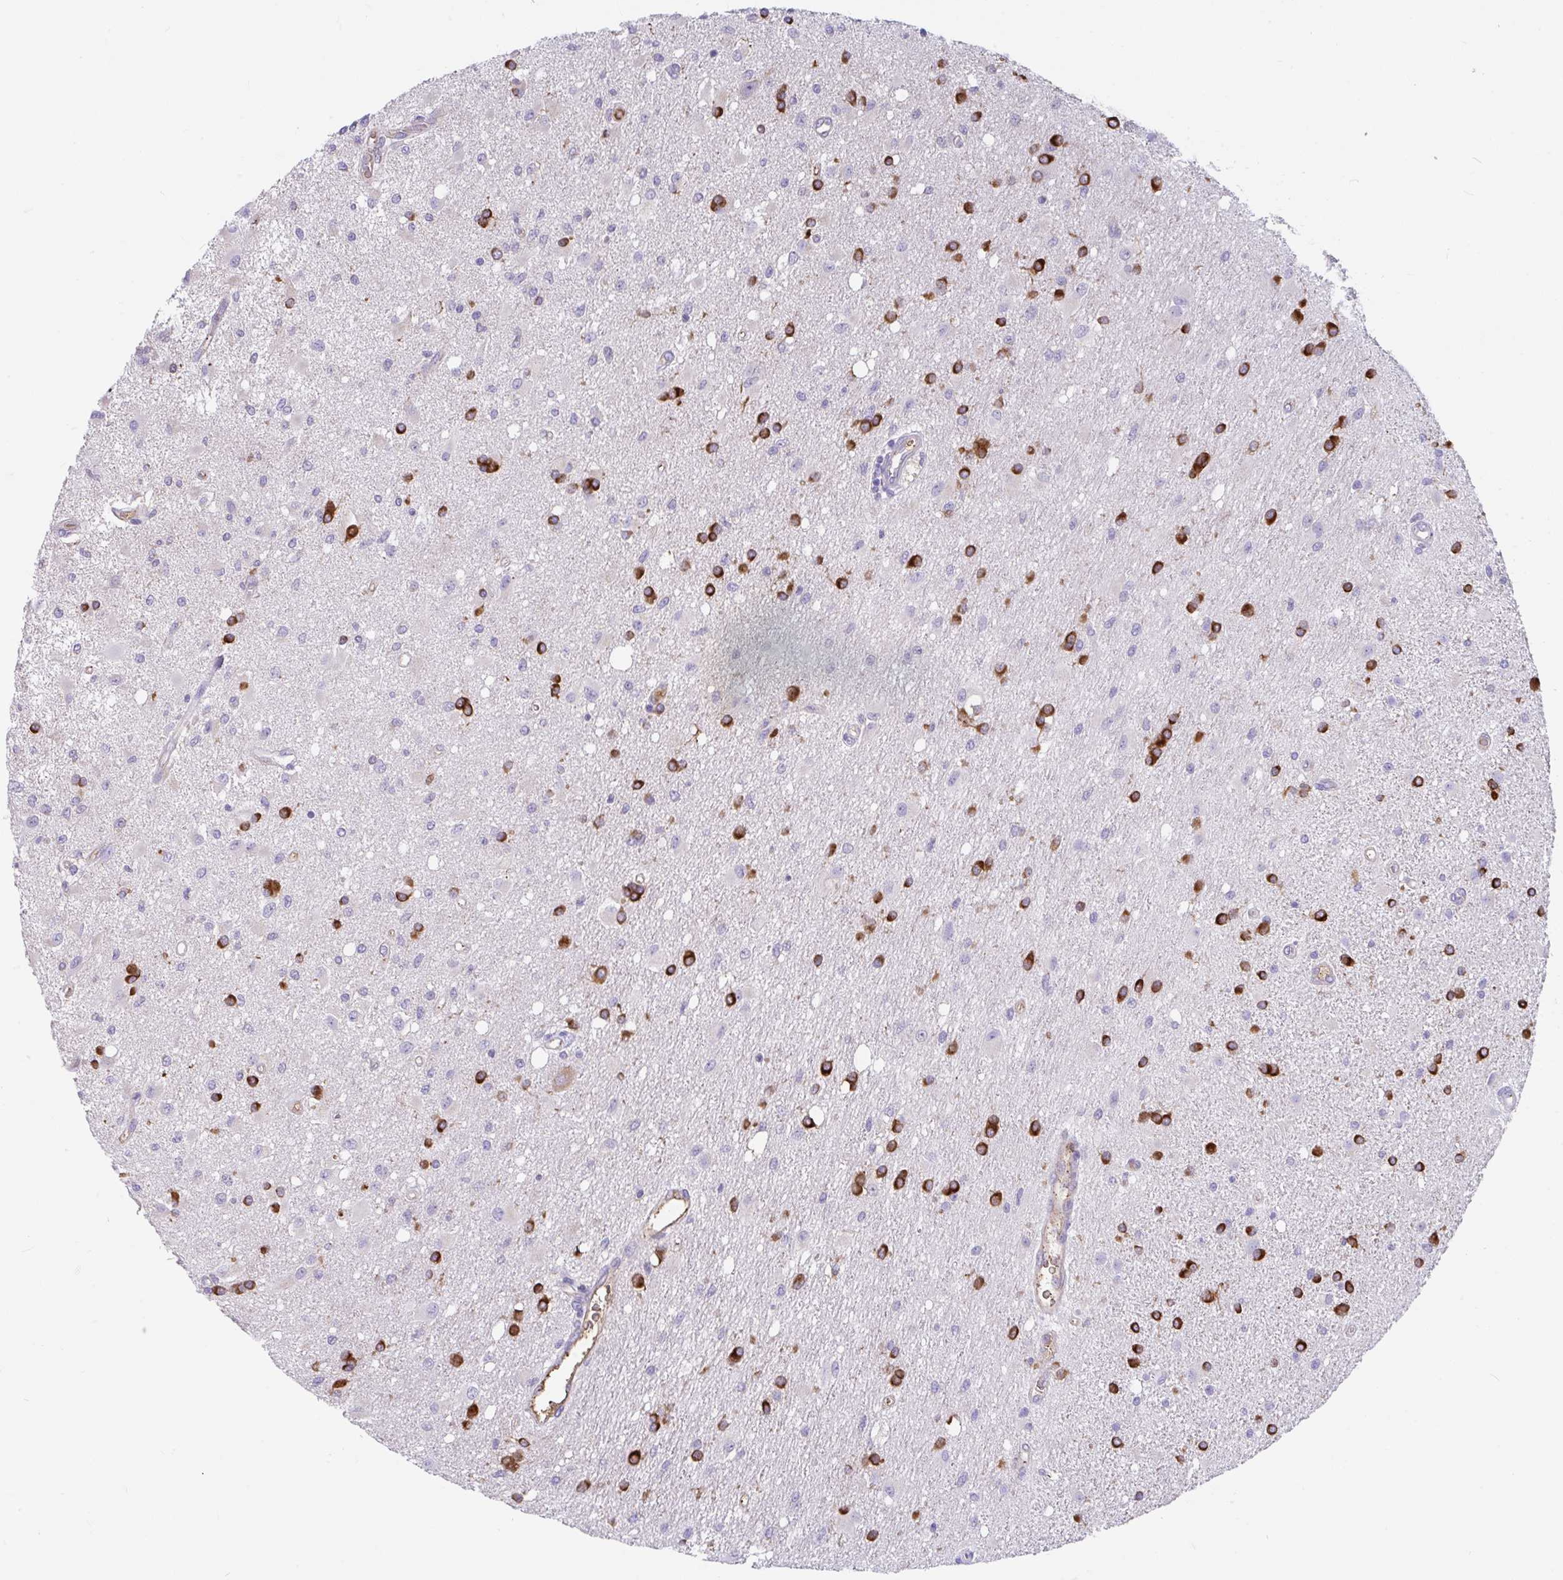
{"staining": {"intensity": "strong", "quantity": "25%-75%", "location": "cytoplasmic/membranous"}, "tissue": "glioma", "cell_type": "Tumor cells", "image_type": "cancer", "snomed": [{"axis": "morphology", "description": "Glioma, malignant, High grade"}, {"axis": "topography", "description": "Brain"}], "caption": "Immunohistochemistry histopathology image of neoplastic tissue: glioma stained using IHC exhibits high levels of strong protein expression localized specifically in the cytoplasmic/membranous of tumor cells, appearing as a cytoplasmic/membranous brown color.", "gene": "CCSAP", "patient": {"sex": "male", "age": 67}}